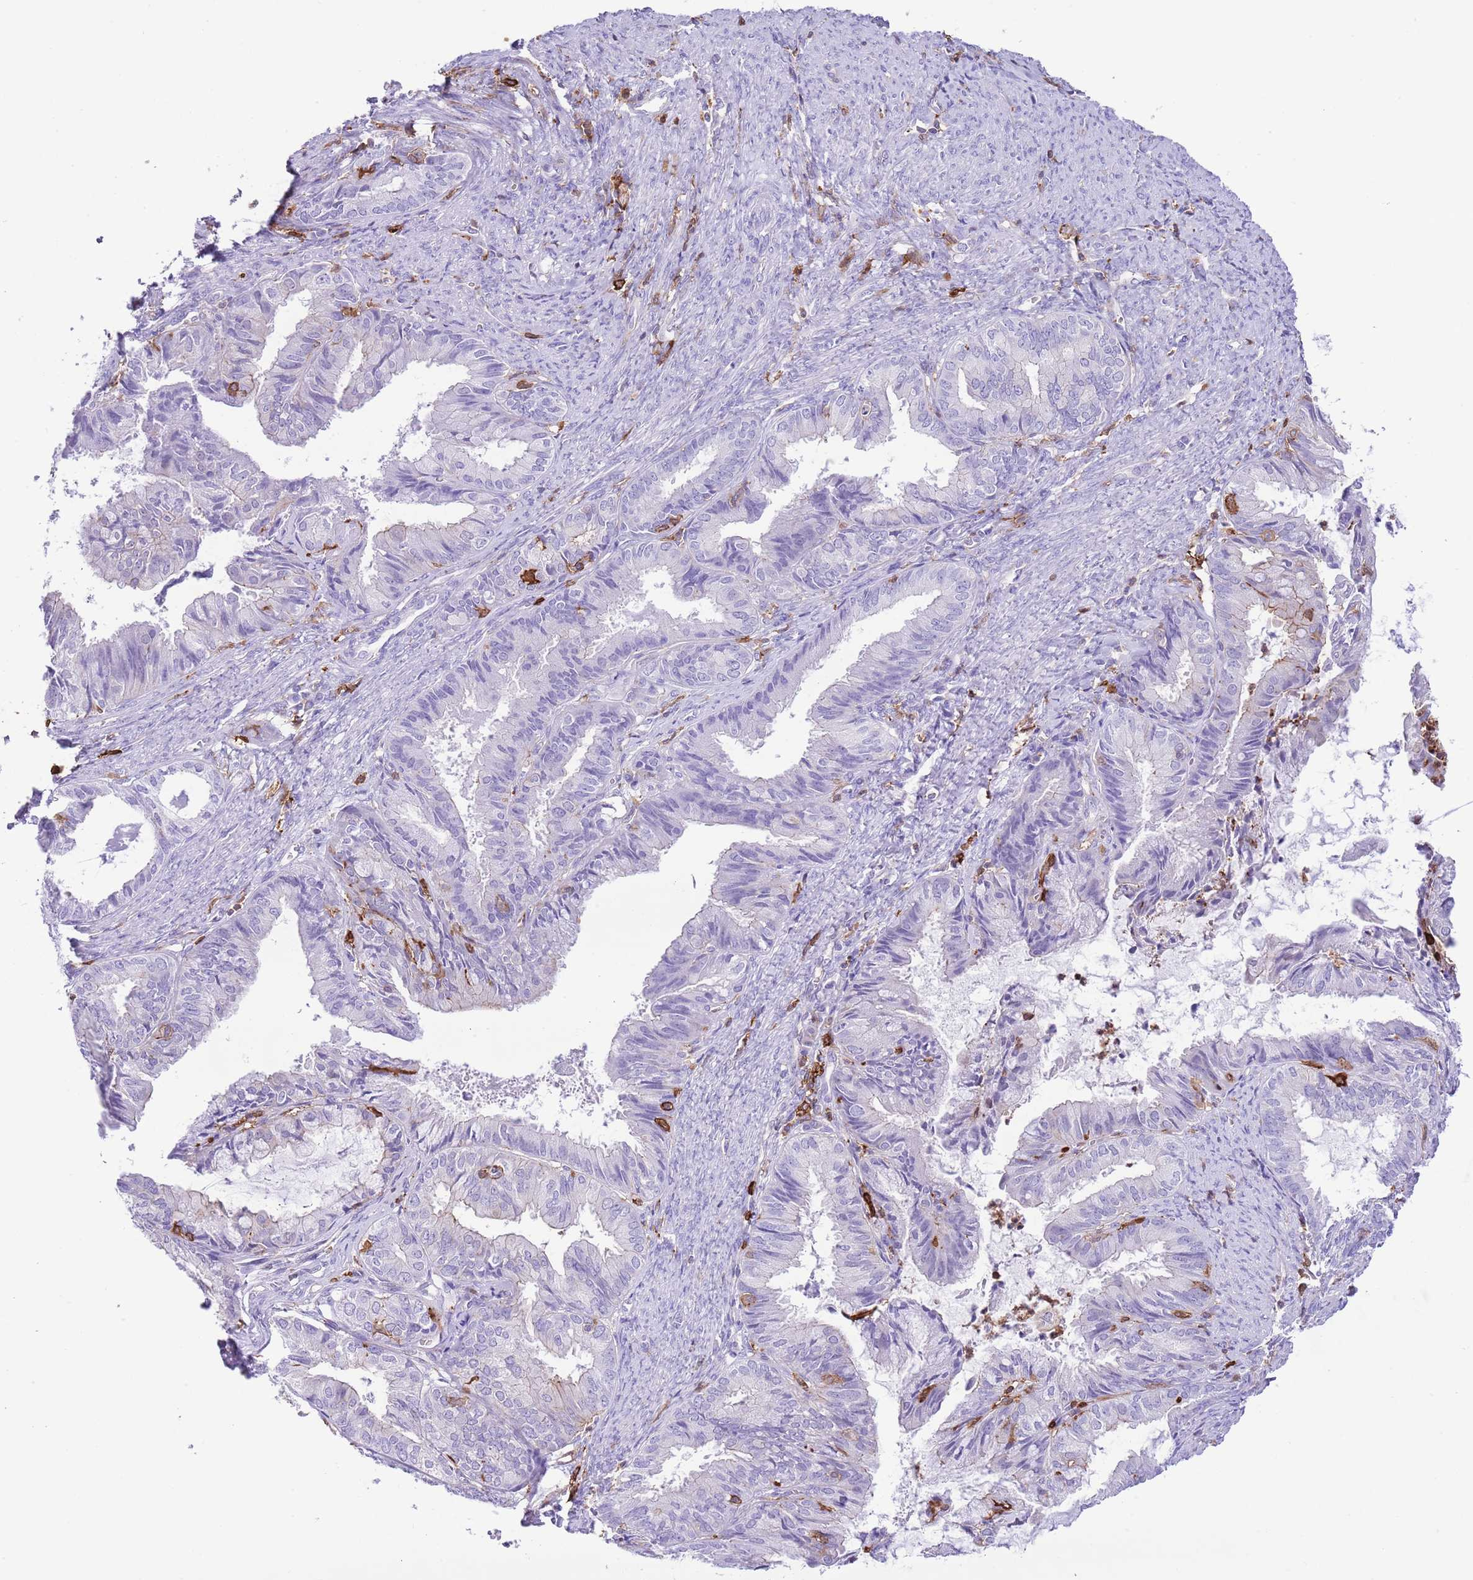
{"staining": {"intensity": "negative", "quantity": "none", "location": "none"}, "tissue": "endometrial cancer", "cell_type": "Tumor cells", "image_type": "cancer", "snomed": [{"axis": "morphology", "description": "Adenocarcinoma, NOS"}, {"axis": "topography", "description": "Endometrium"}], "caption": "Endometrial adenocarcinoma was stained to show a protein in brown. There is no significant positivity in tumor cells.", "gene": "EFHD2", "patient": {"sex": "female", "age": 86}}